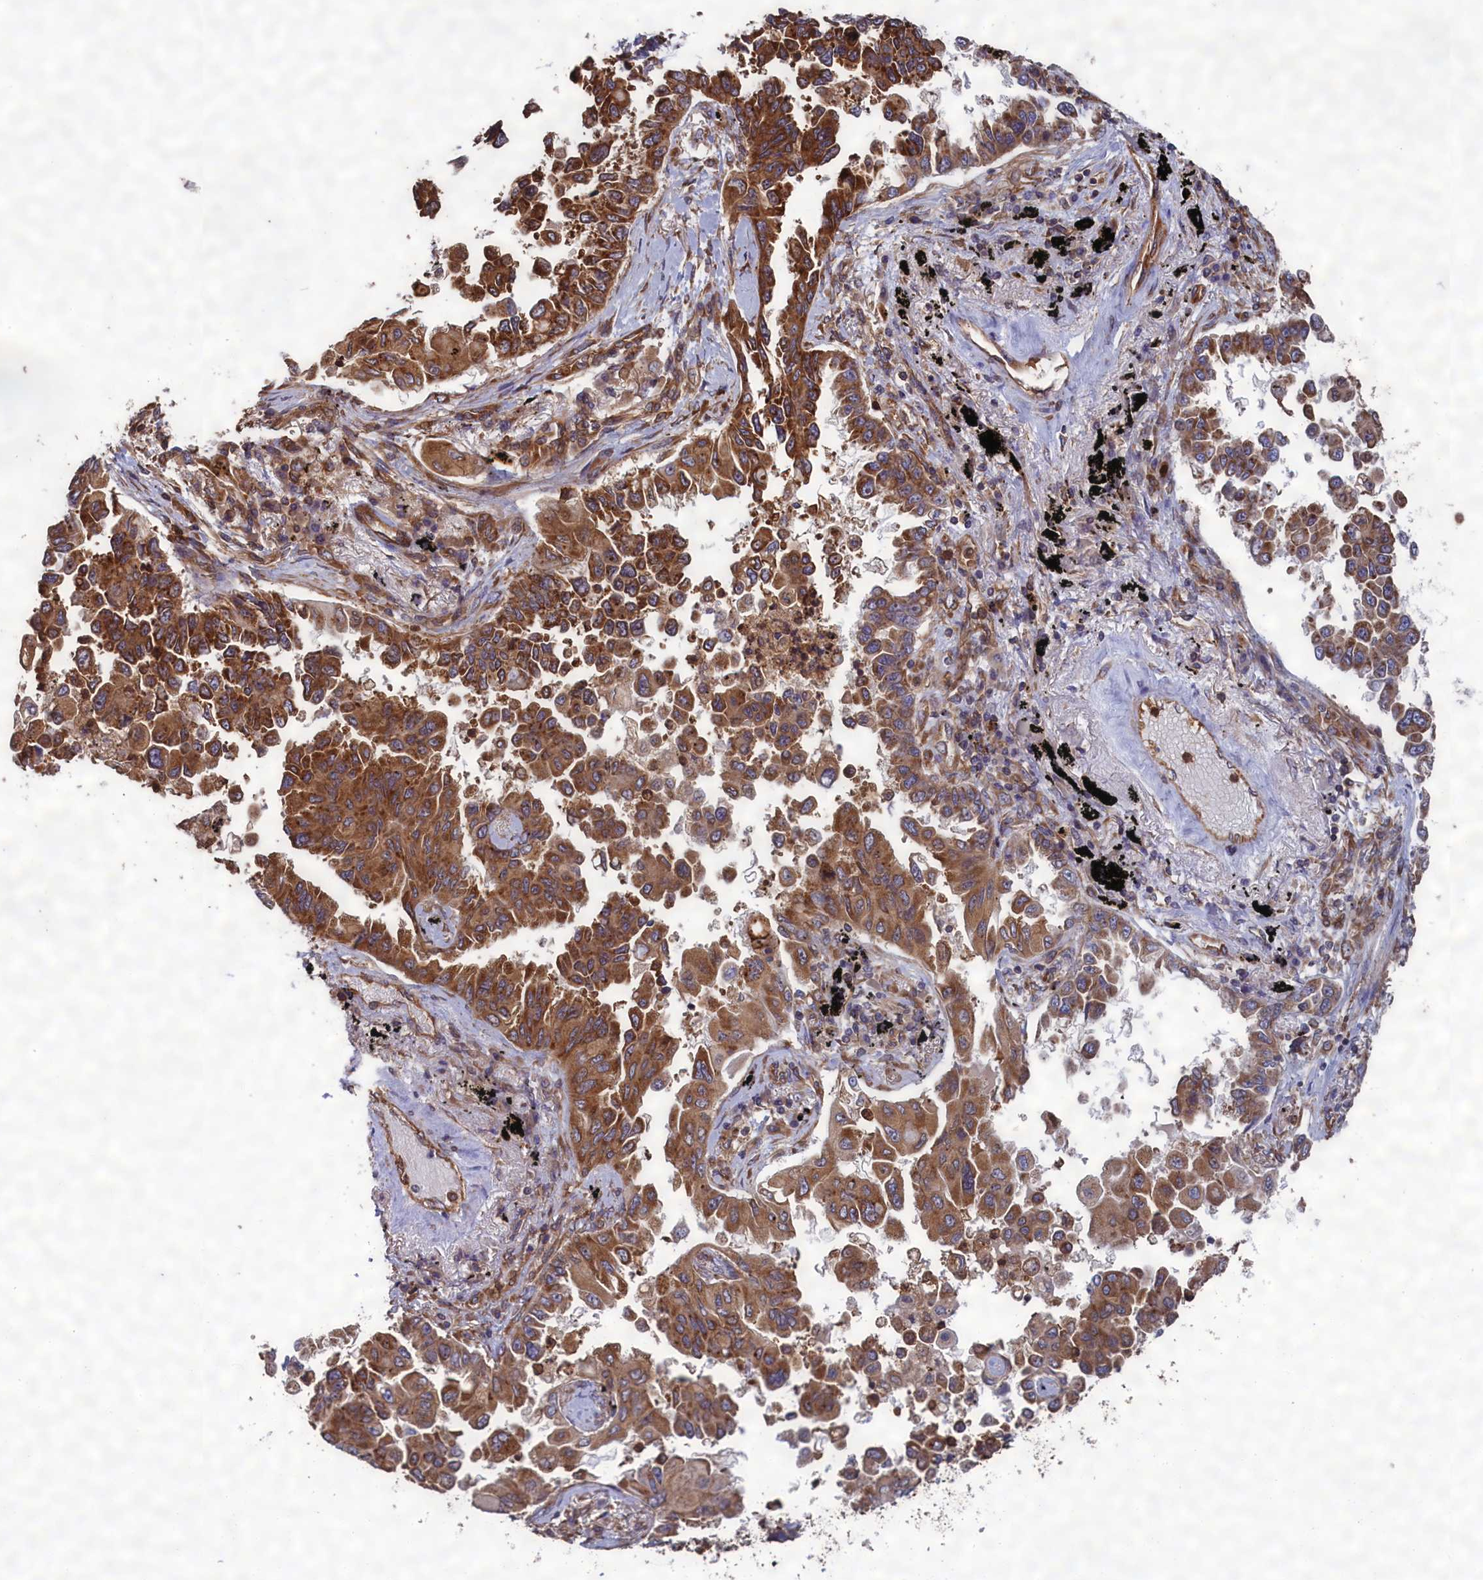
{"staining": {"intensity": "strong", "quantity": ">75%", "location": "cytoplasmic/membranous"}, "tissue": "lung cancer", "cell_type": "Tumor cells", "image_type": "cancer", "snomed": [{"axis": "morphology", "description": "Adenocarcinoma, NOS"}, {"axis": "topography", "description": "Lung"}], "caption": "This image demonstrates immunohistochemistry (IHC) staining of adenocarcinoma (lung), with high strong cytoplasmic/membranous staining in about >75% of tumor cells.", "gene": "CCDC124", "patient": {"sex": "female", "age": 67}}